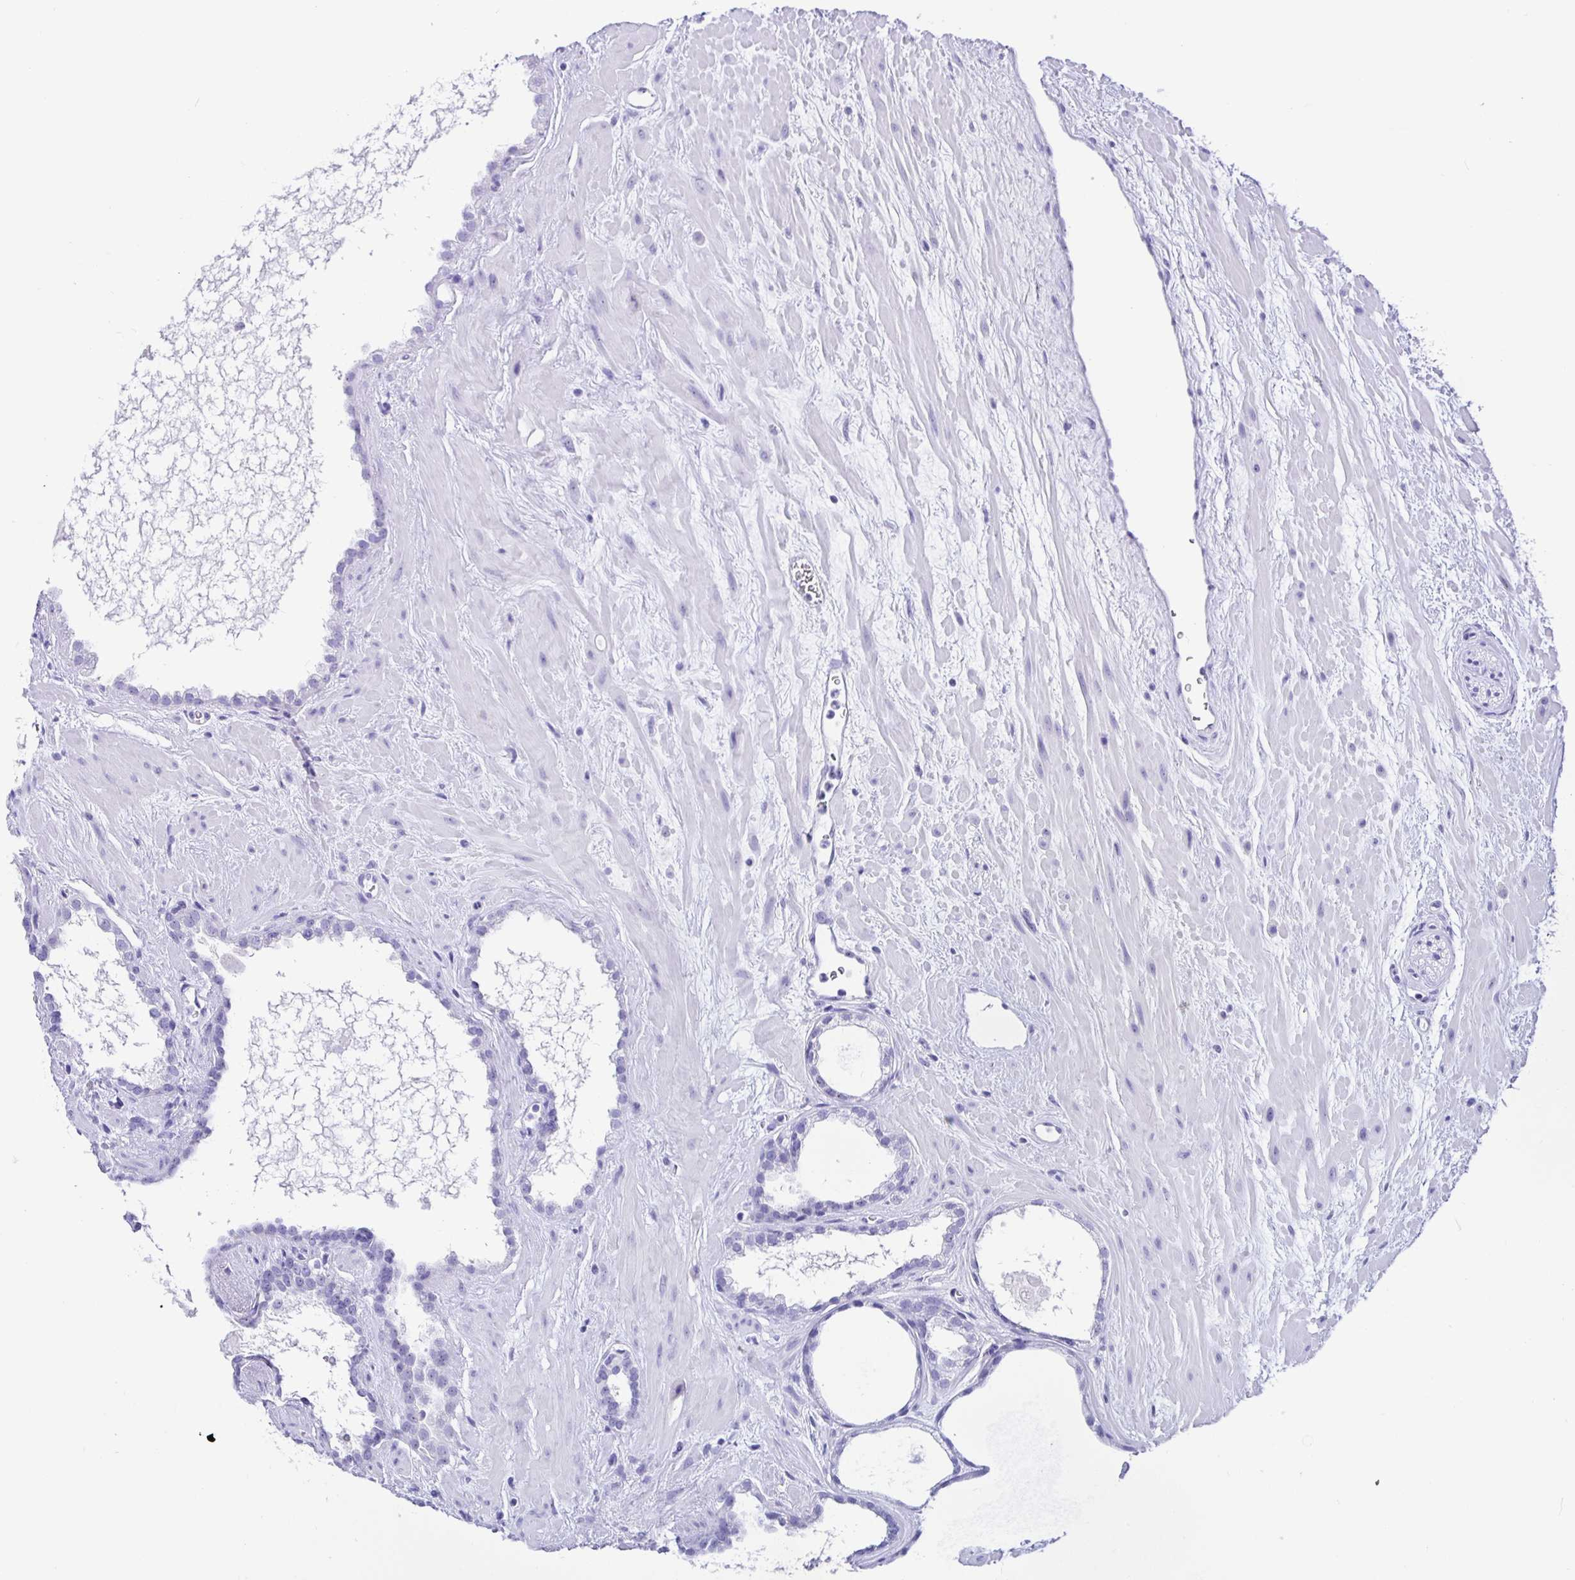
{"staining": {"intensity": "negative", "quantity": "none", "location": "none"}, "tissue": "prostate cancer", "cell_type": "Tumor cells", "image_type": "cancer", "snomed": [{"axis": "morphology", "description": "Adenocarcinoma, Low grade"}, {"axis": "topography", "description": "Prostate"}], "caption": "Histopathology image shows no protein expression in tumor cells of prostate adenocarcinoma (low-grade) tissue.", "gene": "PRAMEF19", "patient": {"sex": "male", "age": 62}}